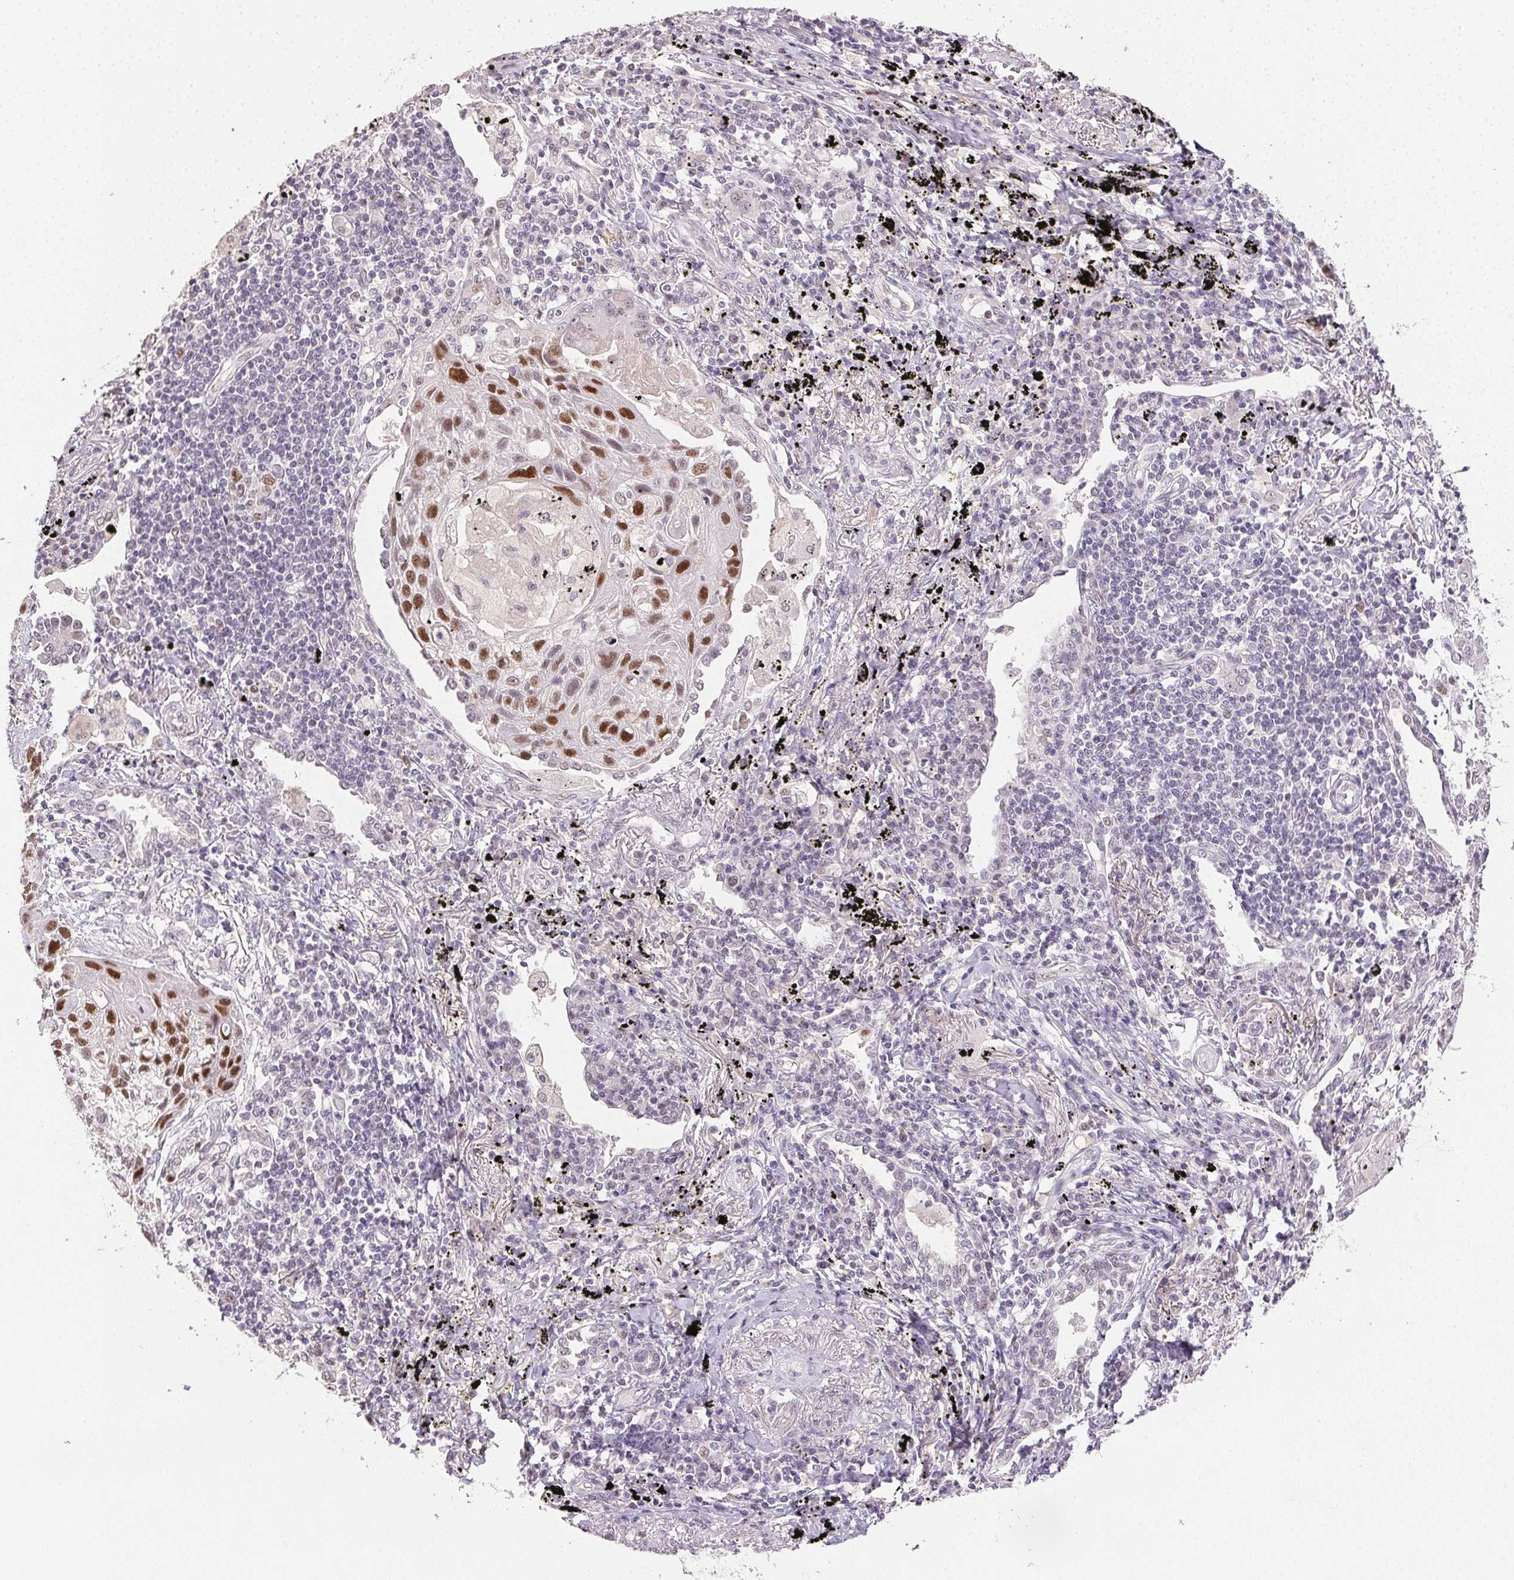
{"staining": {"intensity": "strong", "quantity": ">75%", "location": "nuclear"}, "tissue": "lung cancer", "cell_type": "Tumor cells", "image_type": "cancer", "snomed": [{"axis": "morphology", "description": "Squamous cell carcinoma, NOS"}, {"axis": "topography", "description": "Lung"}], "caption": "High-magnification brightfield microscopy of lung squamous cell carcinoma stained with DAB (3,3'-diaminobenzidine) (brown) and counterstained with hematoxylin (blue). tumor cells exhibit strong nuclear positivity is identified in approximately>75% of cells.", "gene": "POLR3G", "patient": {"sex": "male", "age": 78}}